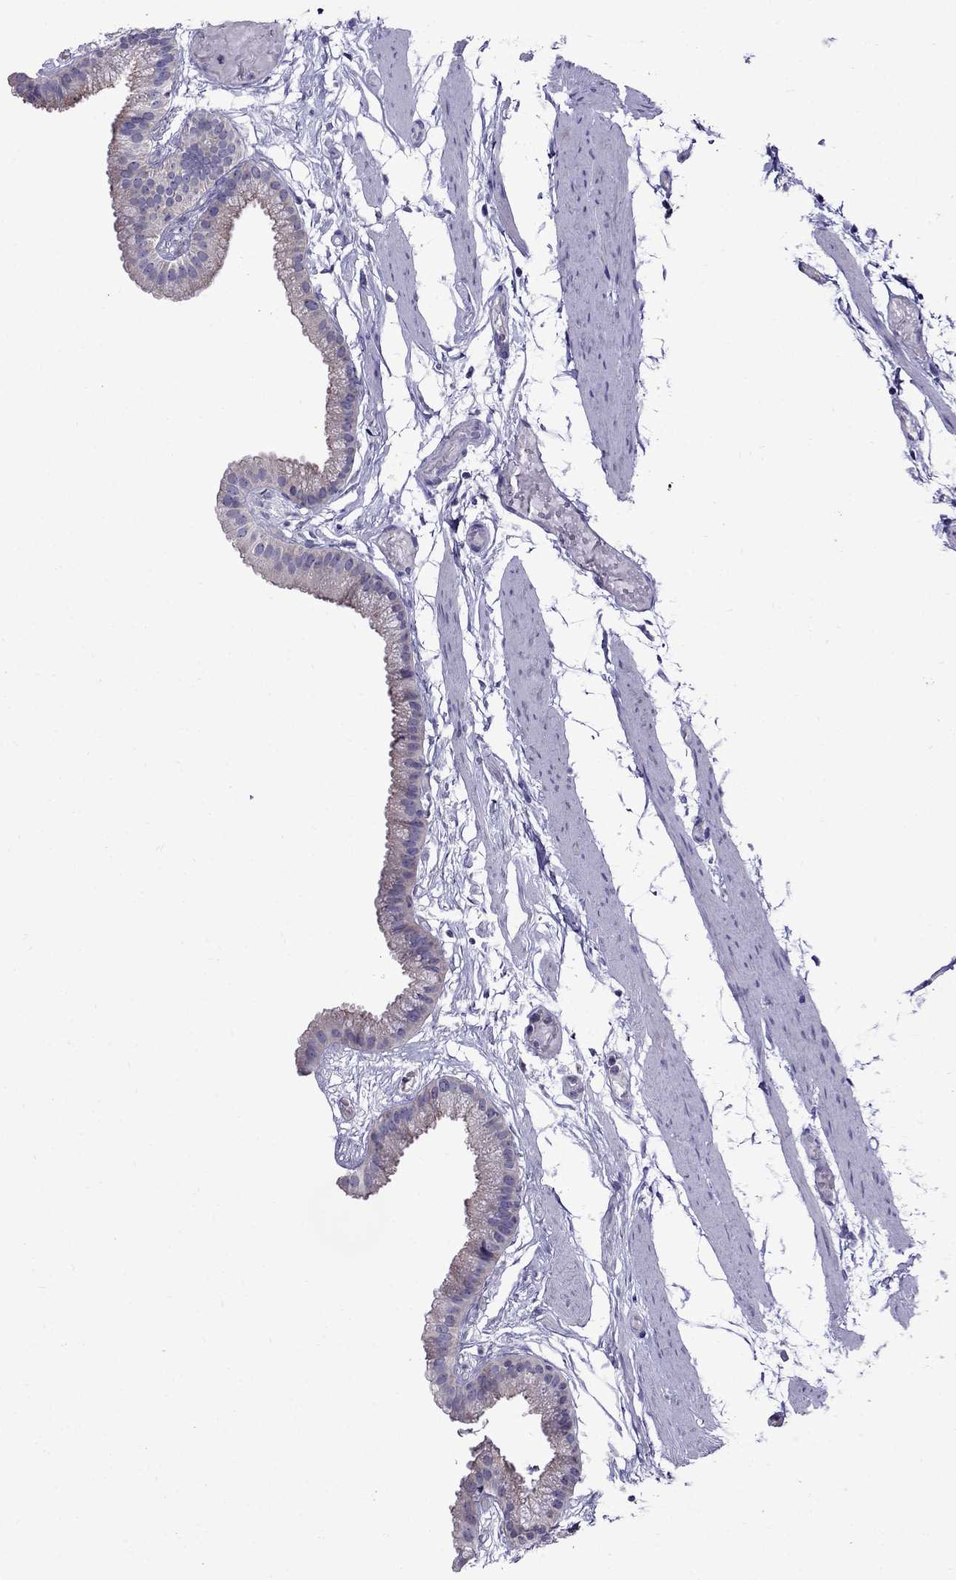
{"staining": {"intensity": "negative", "quantity": "none", "location": "none"}, "tissue": "gallbladder", "cell_type": "Glandular cells", "image_type": "normal", "snomed": [{"axis": "morphology", "description": "Normal tissue, NOS"}, {"axis": "topography", "description": "Gallbladder"}], "caption": "The image reveals no significant staining in glandular cells of gallbladder.", "gene": "OXCT2", "patient": {"sex": "female", "age": 45}}